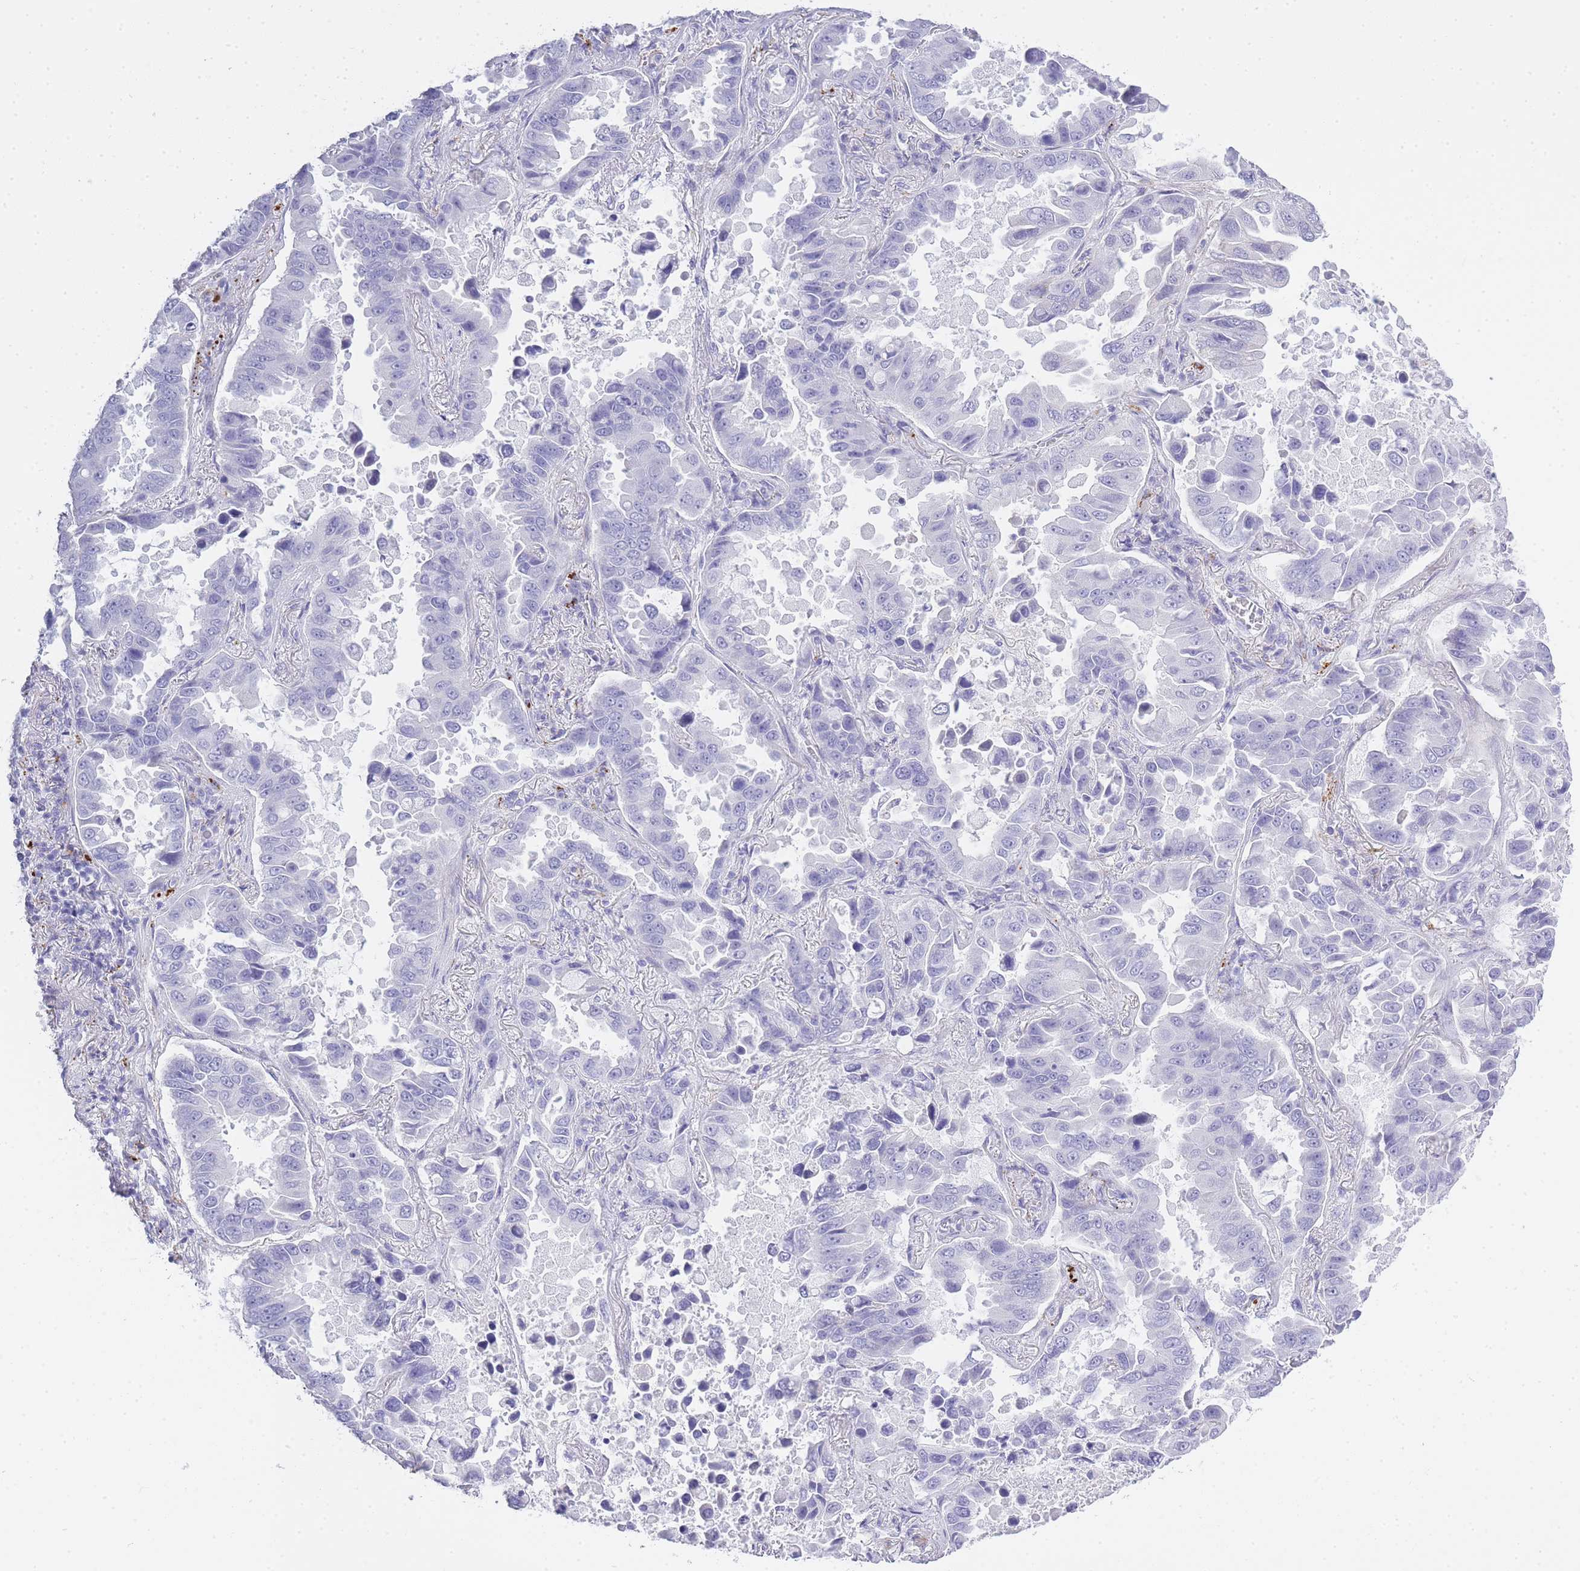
{"staining": {"intensity": "strong", "quantity": "<25%", "location": "cytoplasmic/membranous"}, "tissue": "lung cancer", "cell_type": "Tumor cells", "image_type": "cancer", "snomed": [{"axis": "morphology", "description": "Adenocarcinoma, NOS"}, {"axis": "topography", "description": "Lung"}], "caption": "DAB immunohistochemical staining of lung adenocarcinoma shows strong cytoplasmic/membranous protein positivity in approximately <25% of tumor cells. The staining was performed using DAB to visualize the protein expression in brown, while the nuclei were stained in blue with hematoxylin (Magnification: 20x).", "gene": "RHO", "patient": {"sex": "male", "age": 64}}